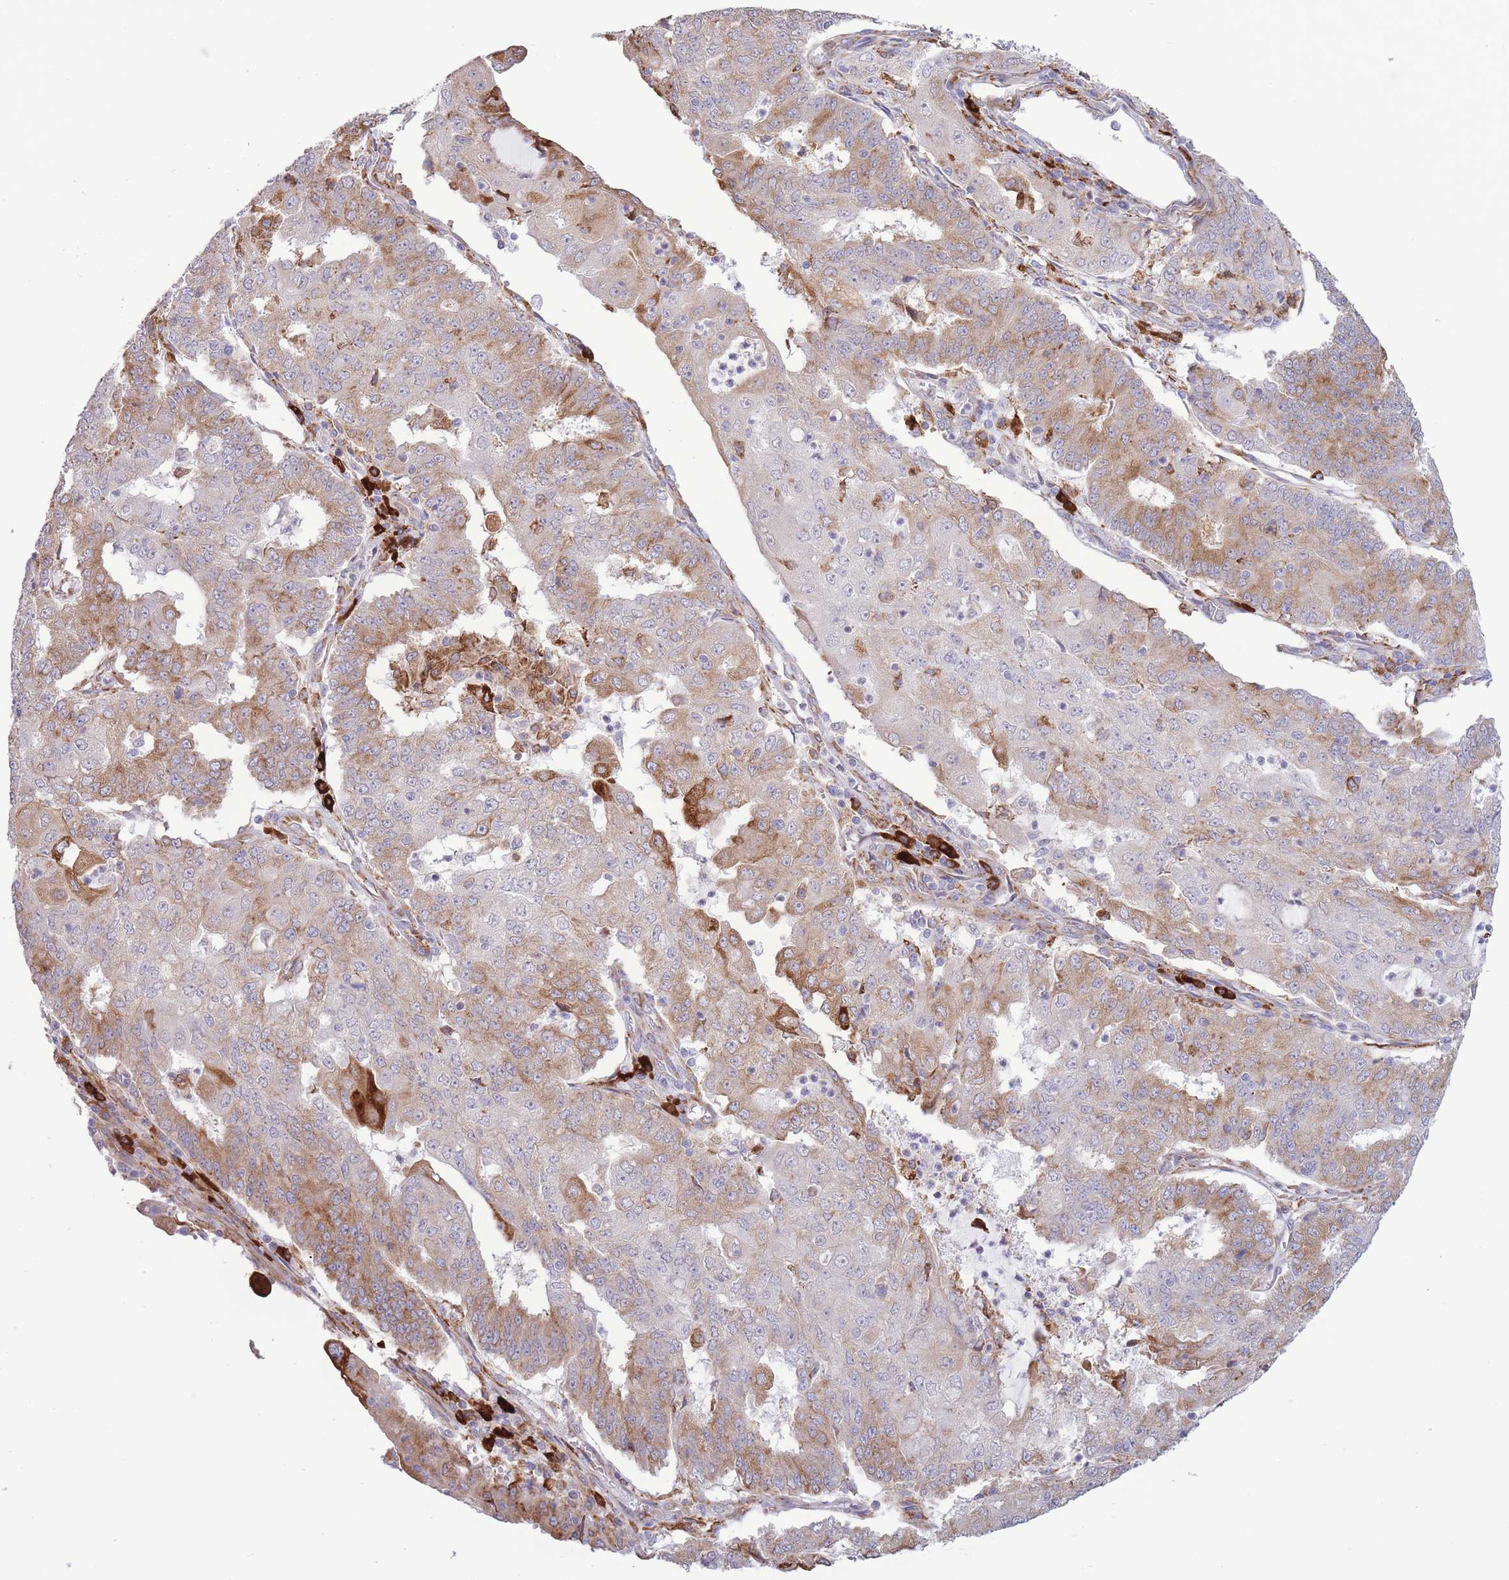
{"staining": {"intensity": "moderate", "quantity": "25%-75%", "location": "cytoplasmic/membranous"}, "tissue": "endometrial cancer", "cell_type": "Tumor cells", "image_type": "cancer", "snomed": [{"axis": "morphology", "description": "Adenocarcinoma, NOS"}, {"axis": "topography", "description": "Endometrium"}], "caption": "Immunohistochemical staining of adenocarcinoma (endometrial) demonstrates medium levels of moderate cytoplasmic/membranous positivity in about 25%-75% of tumor cells. (IHC, brightfield microscopy, high magnification).", "gene": "MYDGF", "patient": {"sex": "female", "age": 56}}